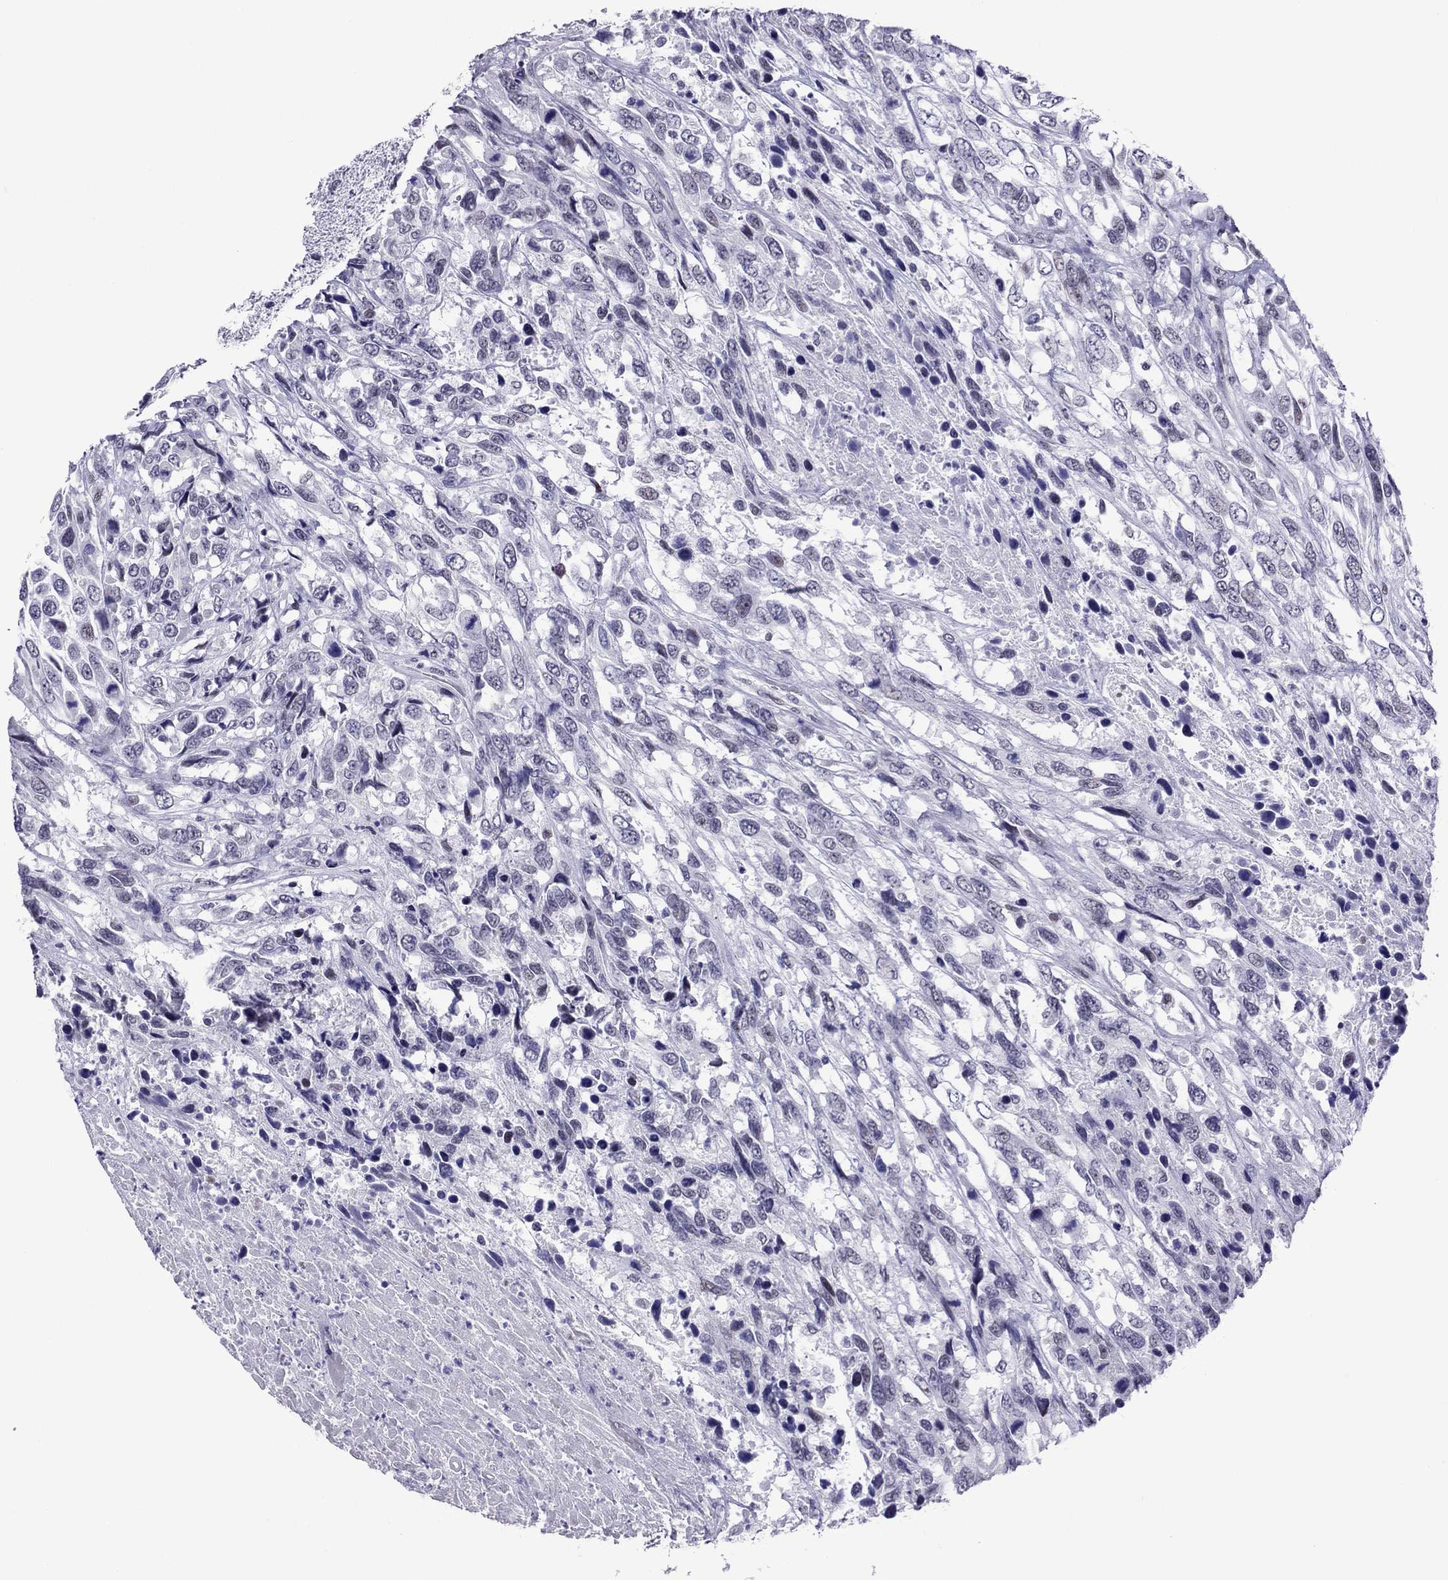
{"staining": {"intensity": "negative", "quantity": "none", "location": "none"}, "tissue": "urothelial cancer", "cell_type": "Tumor cells", "image_type": "cancer", "snomed": [{"axis": "morphology", "description": "Urothelial carcinoma, High grade"}, {"axis": "topography", "description": "Urinary bladder"}], "caption": "This image is of urothelial cancer stained with immunohistochemistry to label a protein in brown with the nuclei are counter-stained blue. There is no staining in tumor cells. (Stains: DAB IHC with hematoxylin counter stain, Microscopy: brightfield microscopy at high magnification).", "gene": "ZNF646", "patient": {"sex": "female", "age": 70}}